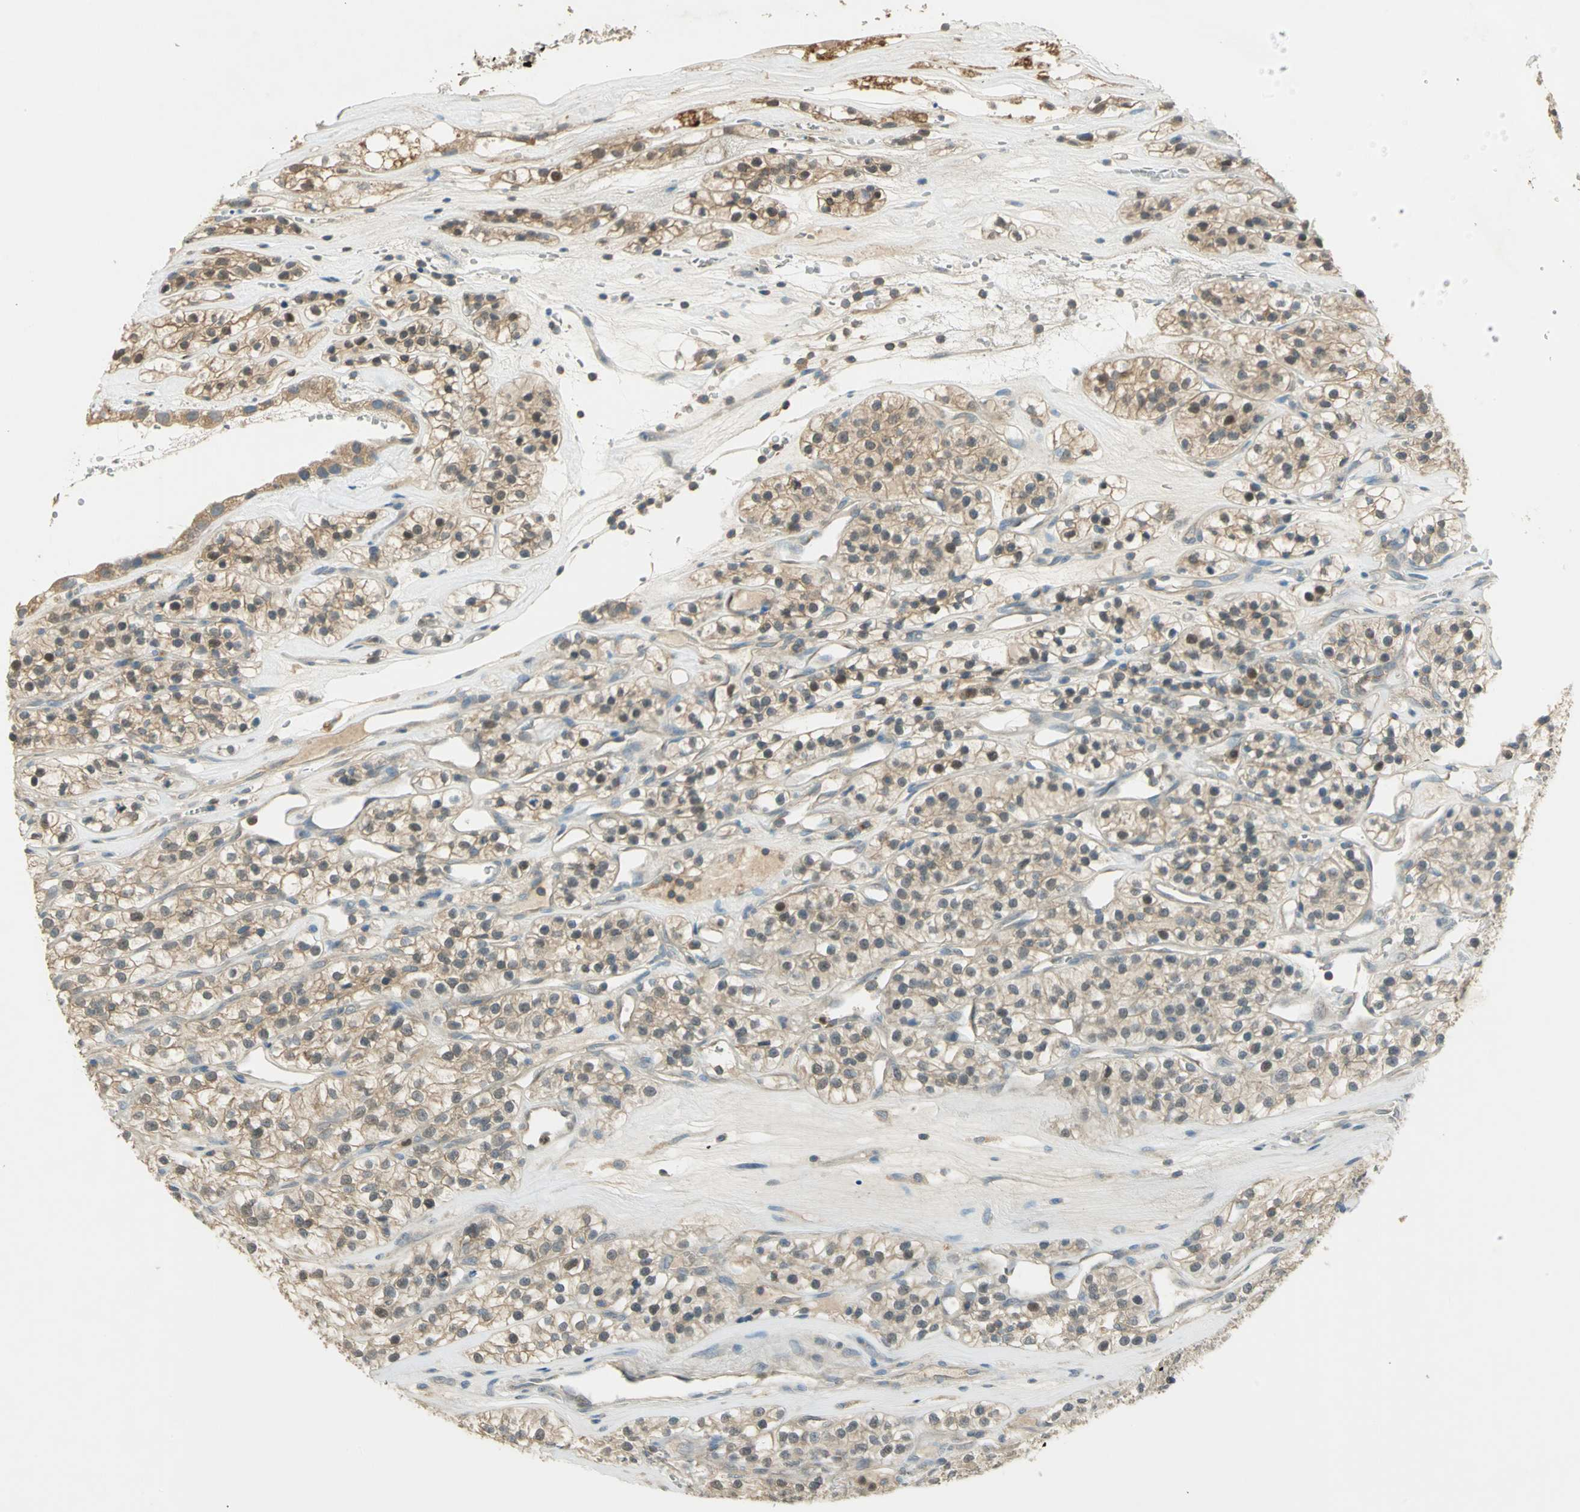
{"staining": {"intensity": "weak", "quantity": ">75%", "location": "cytoplasmic/membranous"}, "tissue": "renal cancer", "cell_type": "Tumor cells", "image_type": "cancer", "snomed": [{"axis": "morphology", "description": "Adenocarcinoma, NOS"}, {"axis": "topography", "description": "Kidney"}], "caption": "An immunohistochemistry image of neoplastic tissue is shown. Protein staining in brown labels weak cytoplasmic/membranous positivity in renal cancer within tumor cells.", "gene": "BIRC2", "patient": {"sex": "female", "age": 57}}